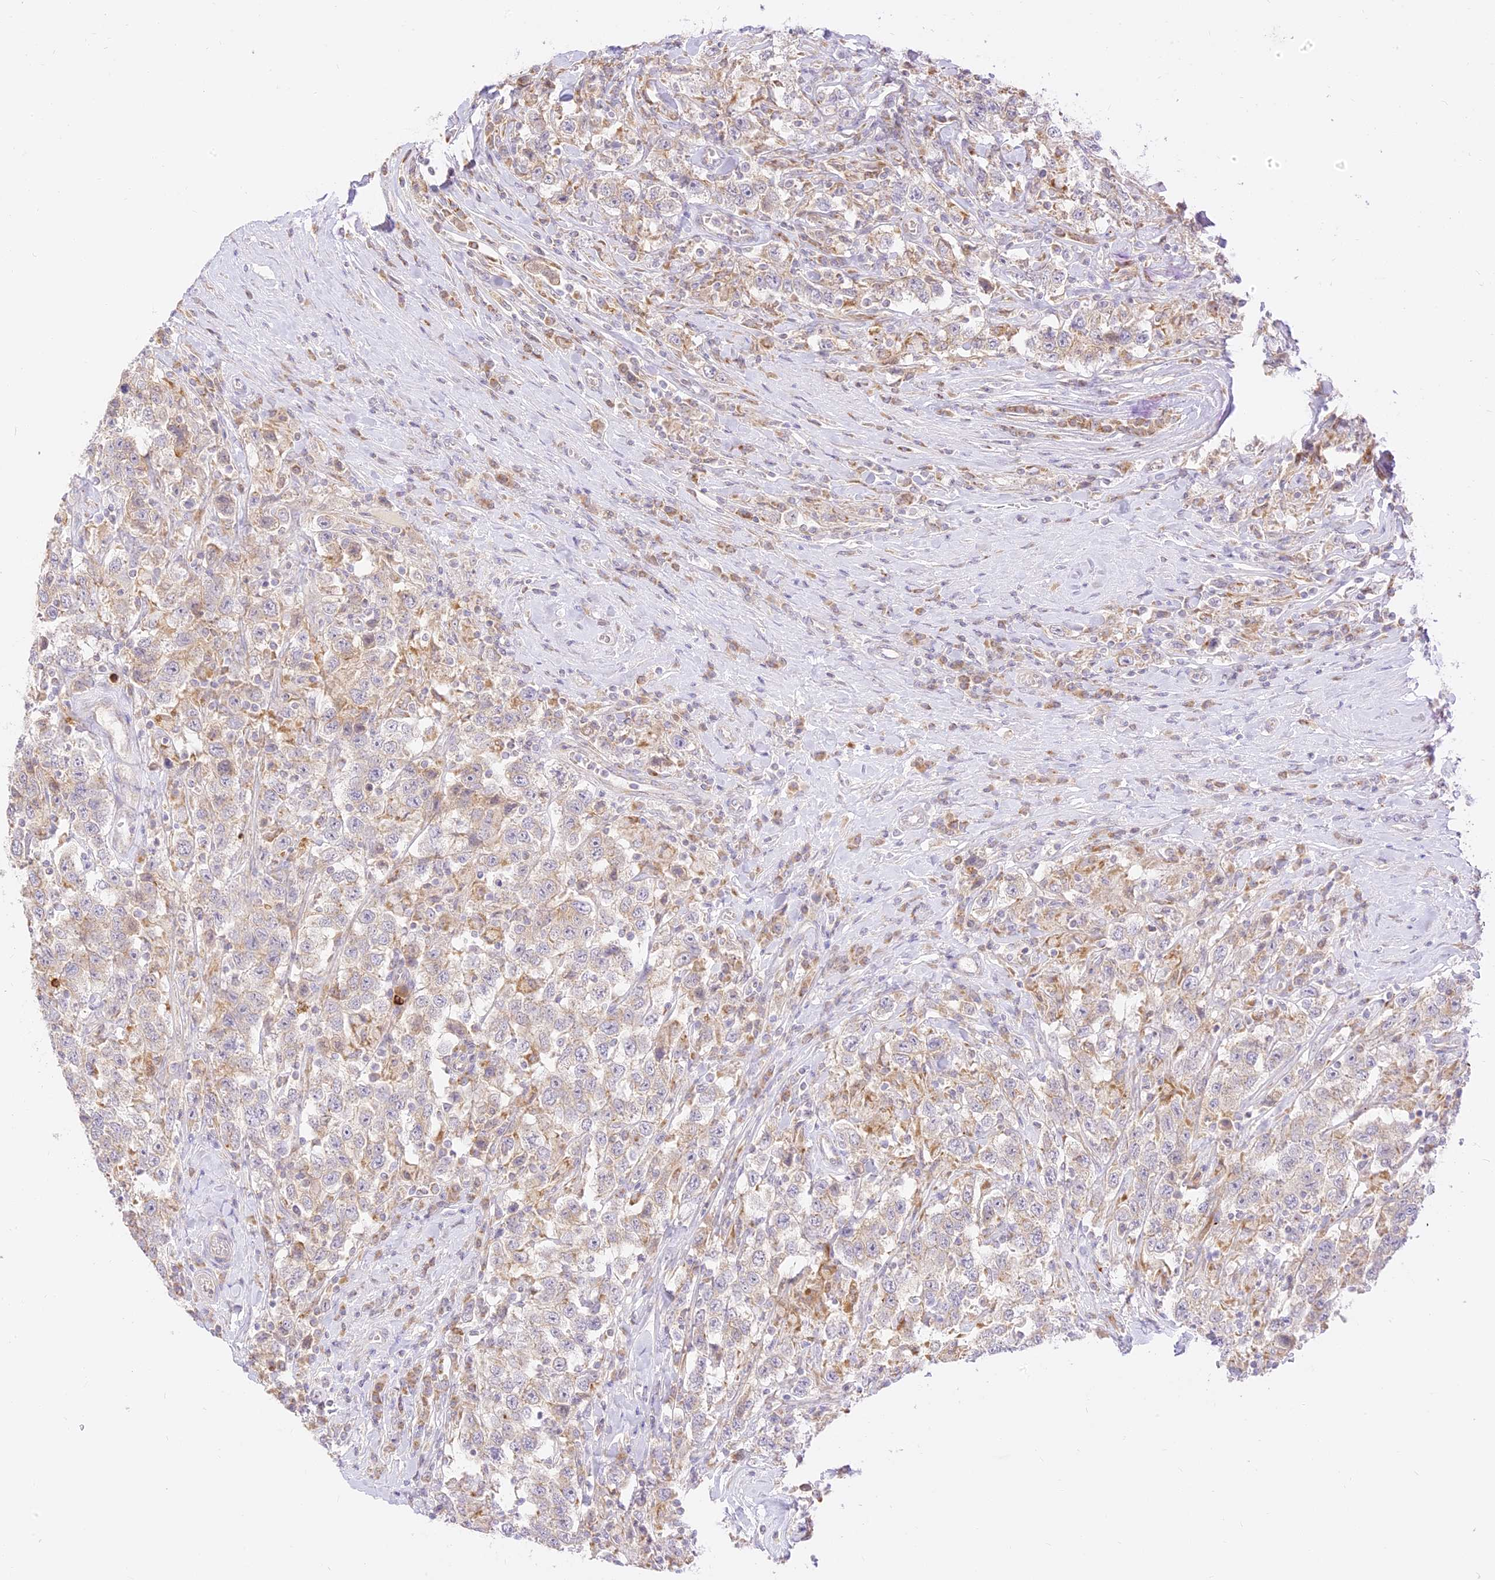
{"staining": {"intensity": "weak", "quantity": "<25%", "location": "cytoplasmic/membranous"}, "tissue": "testis cancer", "cell_type": "Tumor cells", "image_type": "cancer", "snomed": [{"axis": "morphology", "description": "Seminoma, NOS"}, {"axis": "topography", "description": "Testis"}], "caption": "There is no significant positivity in tumor cells of testis seminoma.", "gene": "LRRC15", "patient": {"sex": "male", "age": 41}}